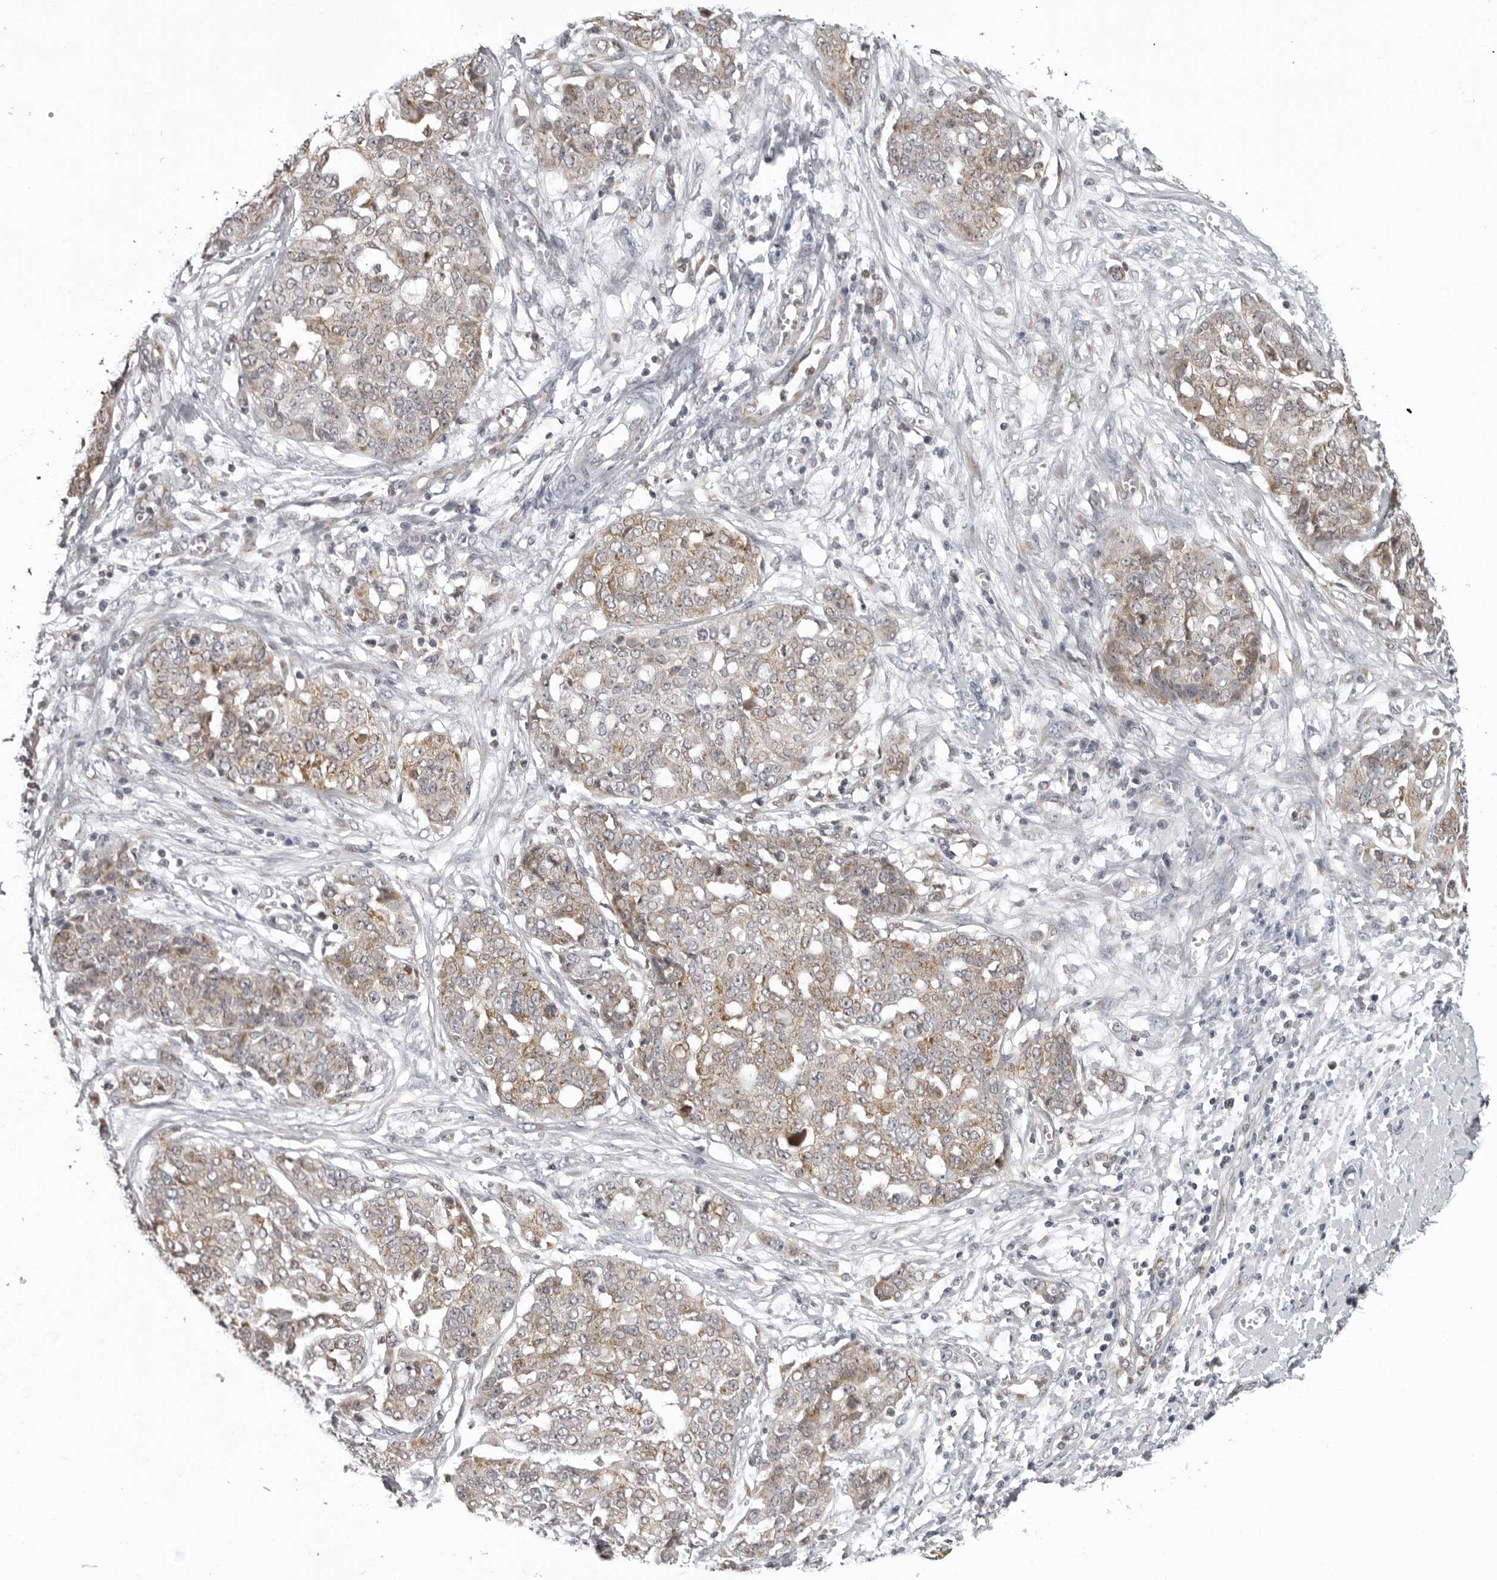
{"staining": {"intensity": "moderate", "quantity": "<25%", "location": "cytoplasmic/membranous"}, "tissue": "ovarian cancer", "cell_type": "Tumor cells", "image_type": "cancer", "snomed": [{"axis": "morphology", "description": "Cystadenocarcinoma, serous, NOS"}, {"axis": "topography", "description": "Soft tissue"}, {"axis": "topography", "description": "Ovary"}], "caption": "Tumor cells reveal low levels of moderate cytoplasmic/membranous positivity in approximately <25% of cells in serous cystadenocarcinoma (ovarian).", "gene": "MRPS15", "patient": {"sex": "female", "age": 57}}